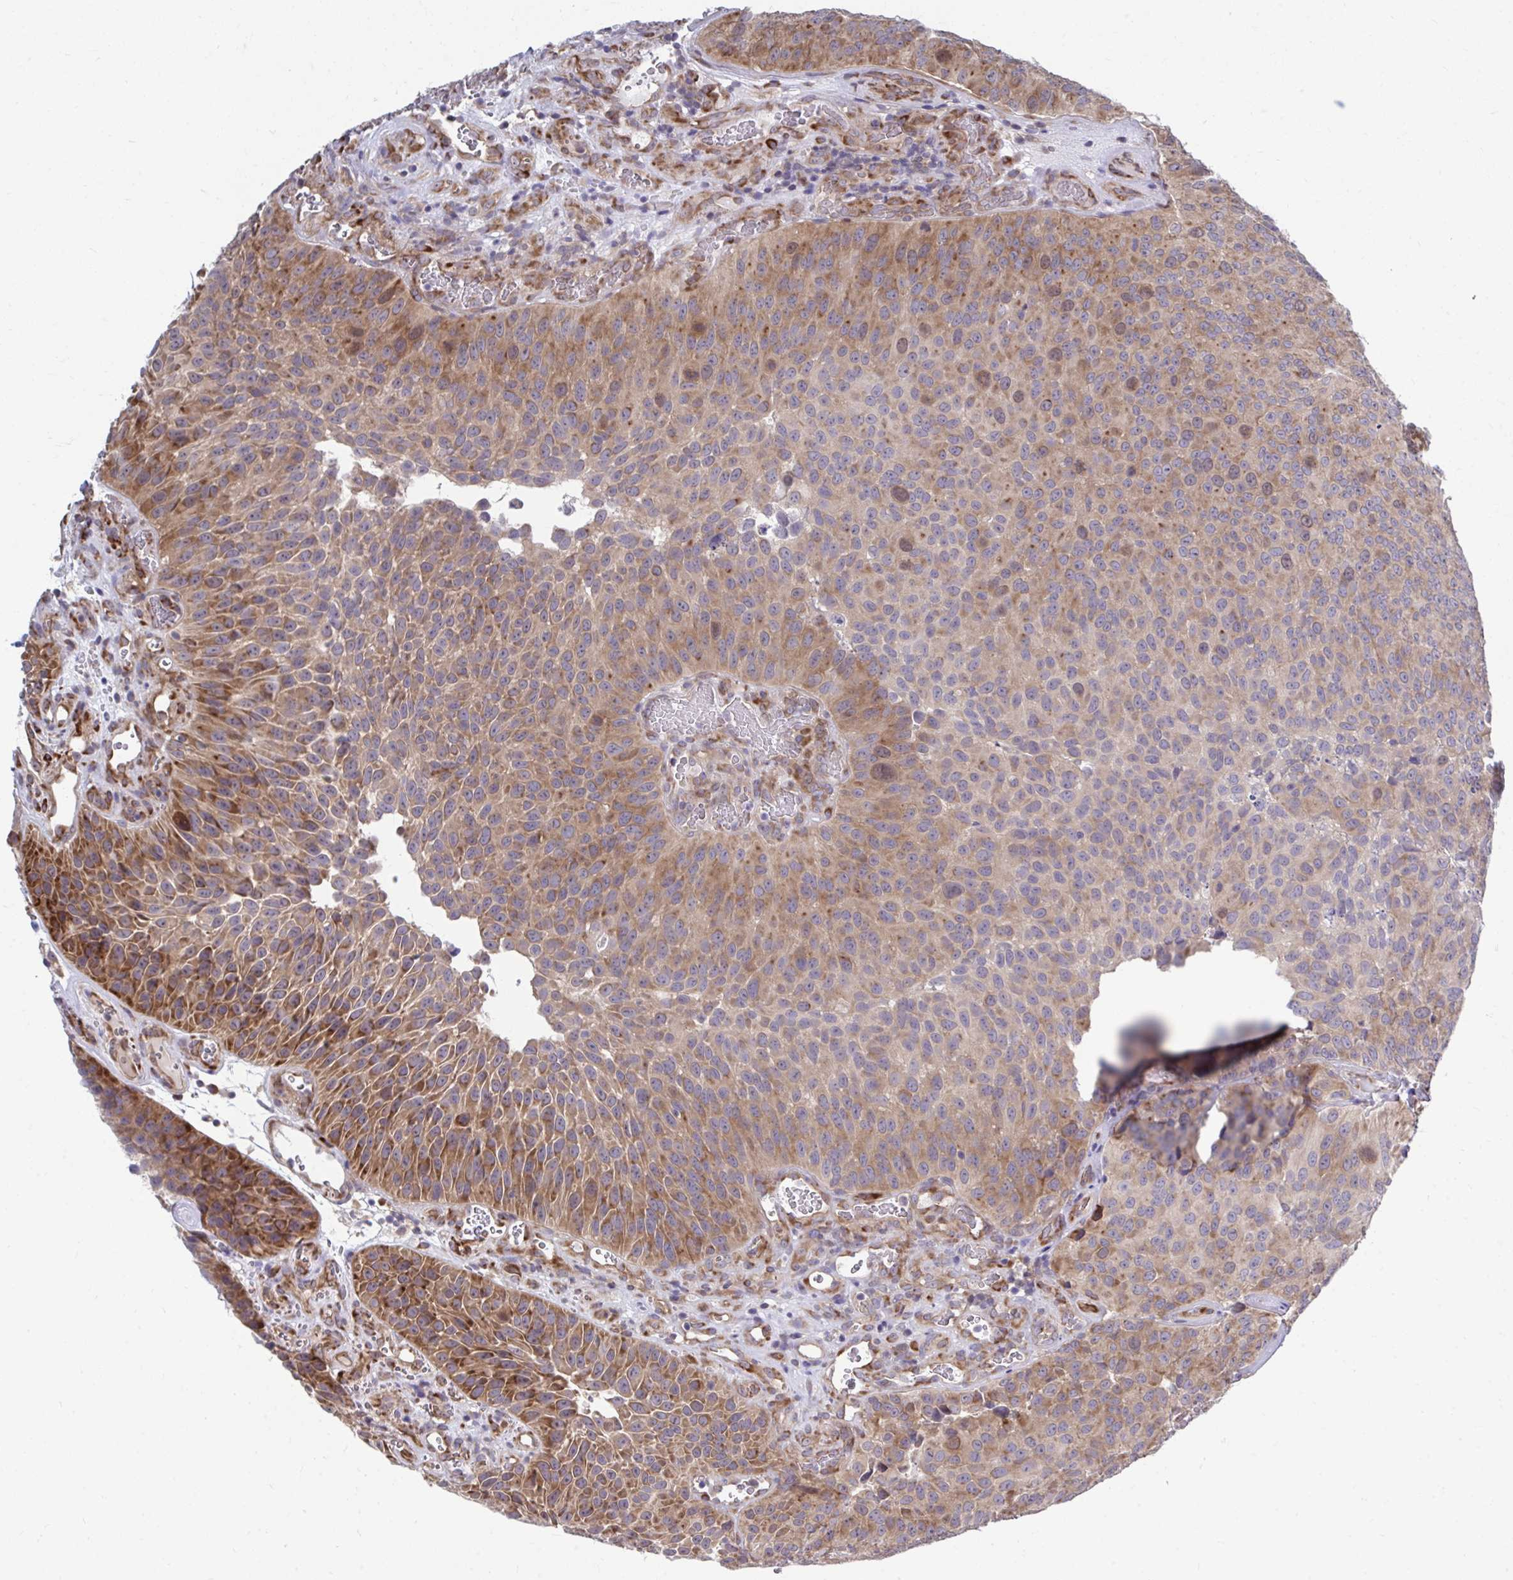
{"staining": {"intensity": "moderate", "quantity": ">75%", "location": "cytoplasmic/membranous"}, "tissue": "urothelial cancer", "cell_type": "Tumor cells", "image_type": "cancer", "snomed": [{"axis": "morphology", "description": "Urothelial carcinoma, Low grade"}, {"axis": "topography", "description": "Urinary bladder"}], "caption": "An image of human urothelial carcinoma (low-grade) stained for a protein demonstrates moderate cytoplasmic/membranous brown staining in tumor cells.", "gene": "SELENON", "patient": {"sex": "male", "age": 76}}